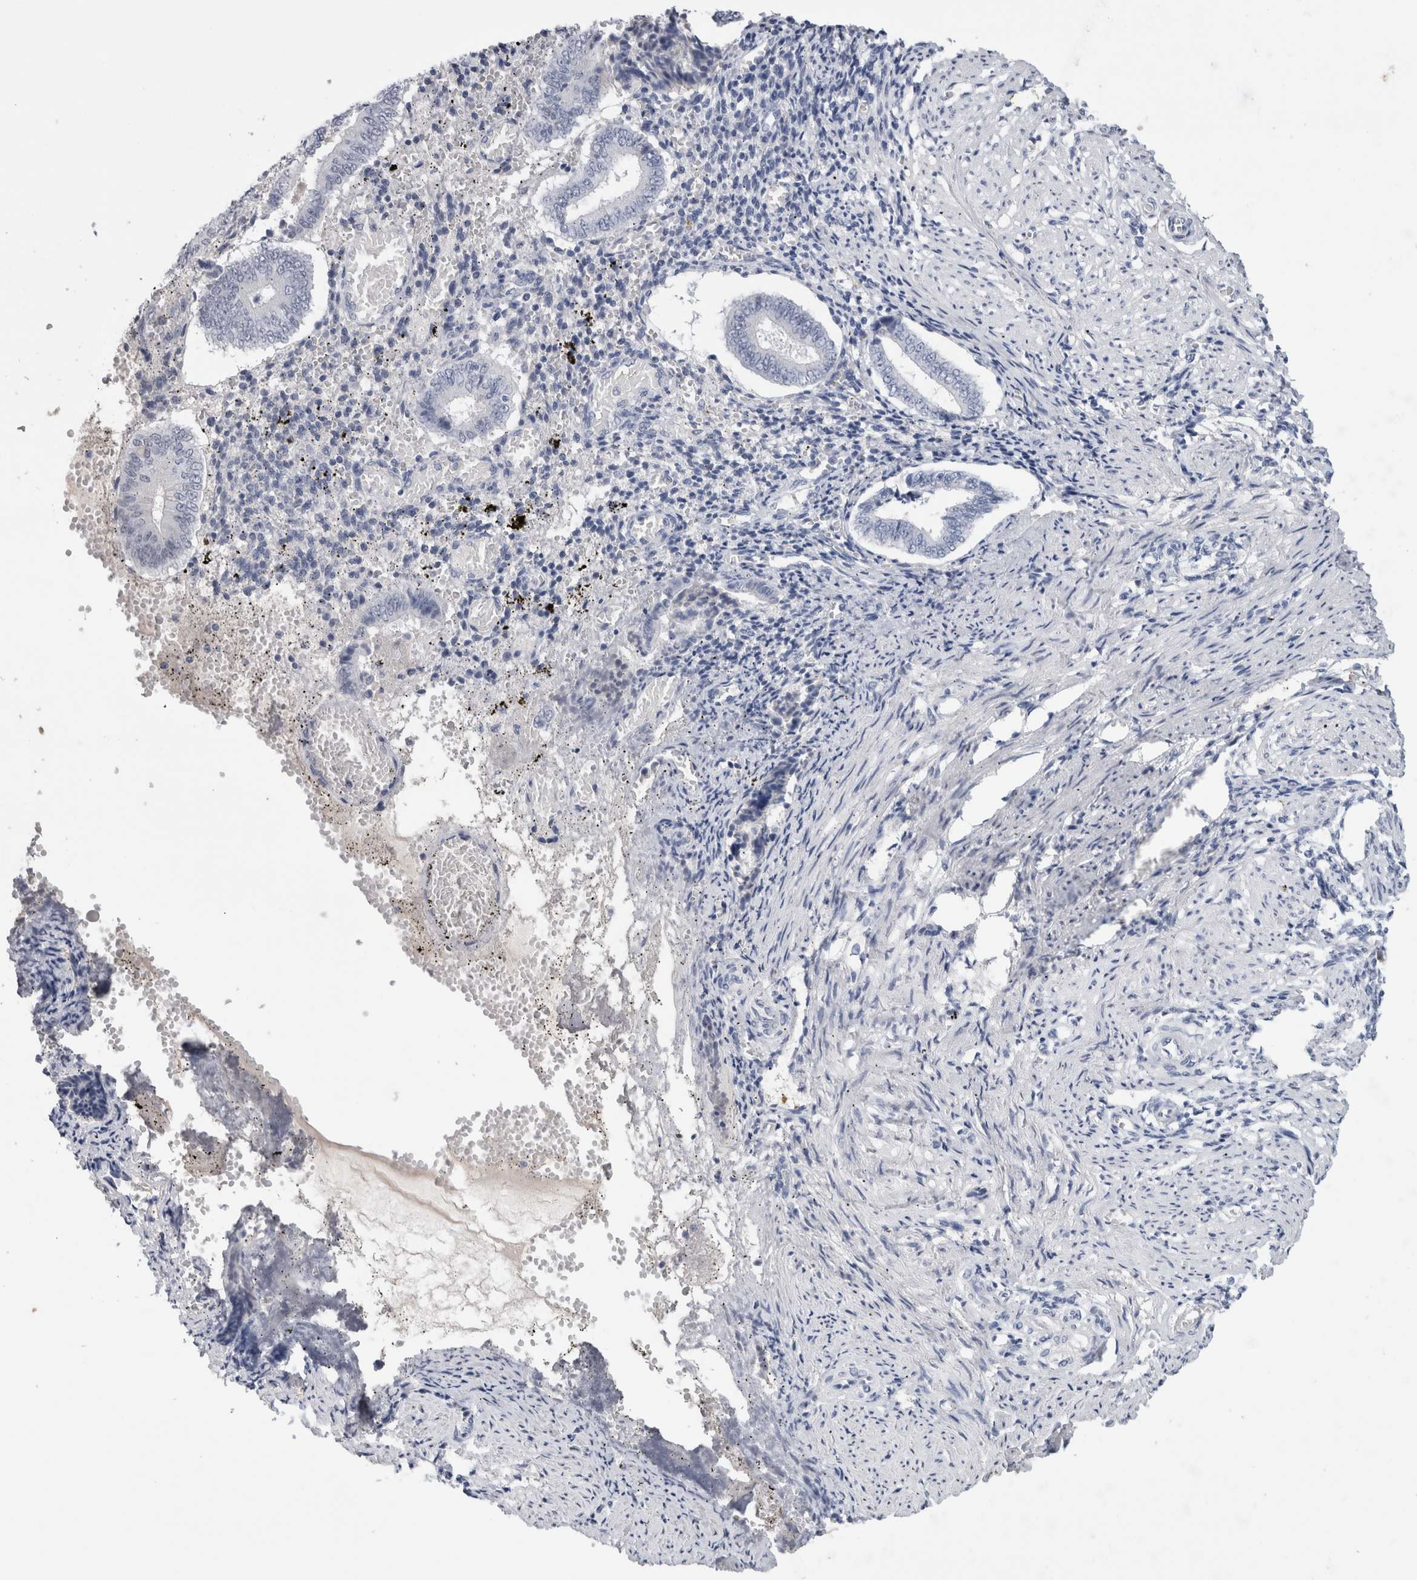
{"staining": {"intensity": "negative", "quantity": "none", "location": "none"}, "tissue": "endometrium", "cell_type": "Cells in endometrial stroma", "image_type": "normal", "snomed": [{"axis": "morphology", "description": "Normal tissue, NOS"}, {"axis": "topography", "description": "Endometrium"}], "caption": "The IHC image has no significant expression in cells in endometrial stroma of endometrium. (DAB (3,3'-diaminobenzidine) immunohistochemistry (IHC) visualized using brightfield microscopy, high magnification).", "gene": "FABP4", "patient": {"sex": "female", "age": 42}}